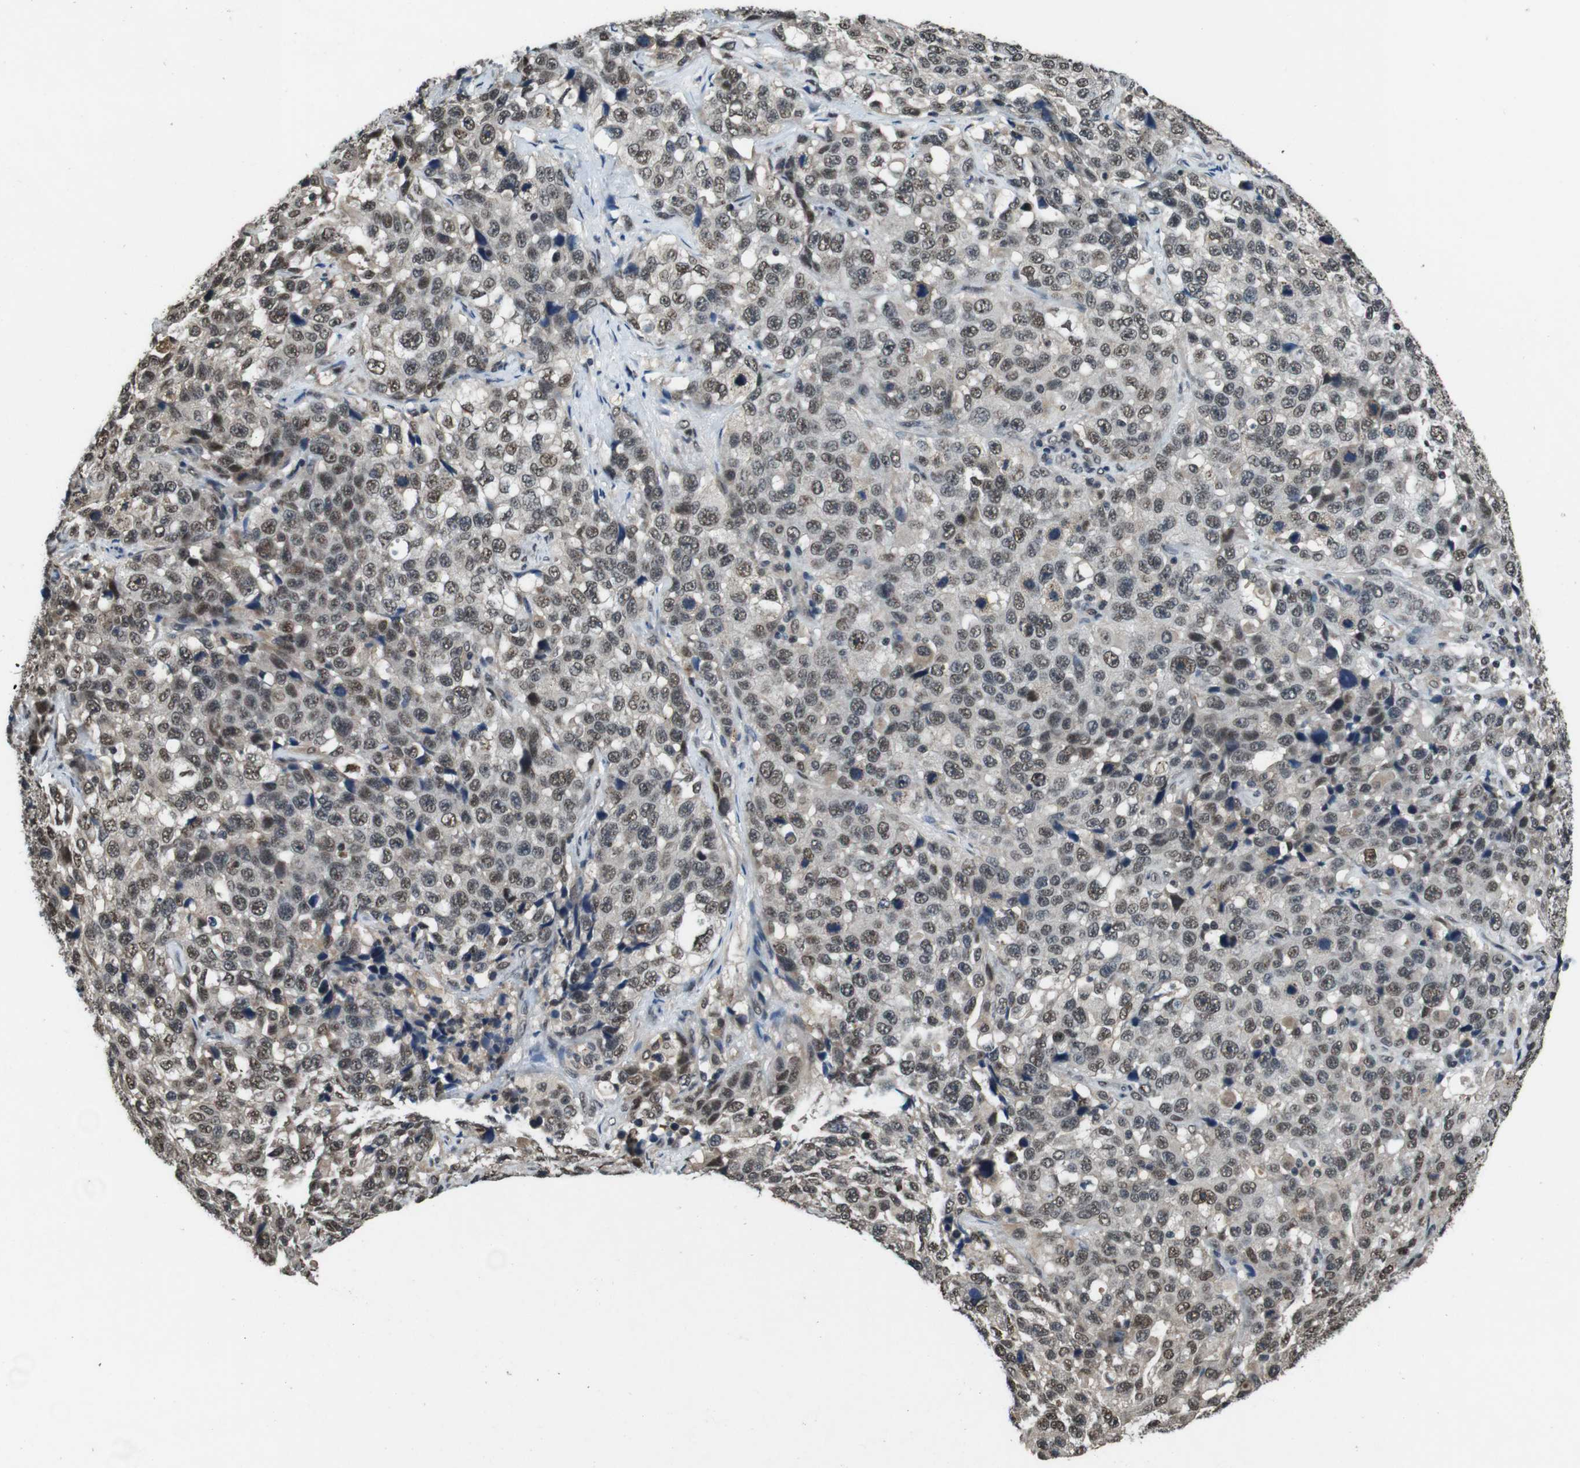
{"staining": {"intensity": "moderate", "quantity": ">75%", "location": "nuclear"}, "tissue": "stomach cancer", "cell_type": "Tumor cells", "image_type": "cancer", "snomed": [{"axis": "morphology", "description": "Normal tissue, NOS"}, {"axis": "morphology", "description": "Adenocarcinoma, NOS"}, {"axis": "topography", "description": "Stomach"}], "caption": "Stomach adenocarcinoma stained with immunohistochemistry (IHC) shows moderate nuclear positivity in about >75% of tumor cells.", "gene": "NR4A2", "patient": {"sex": "male", "age": 48}}